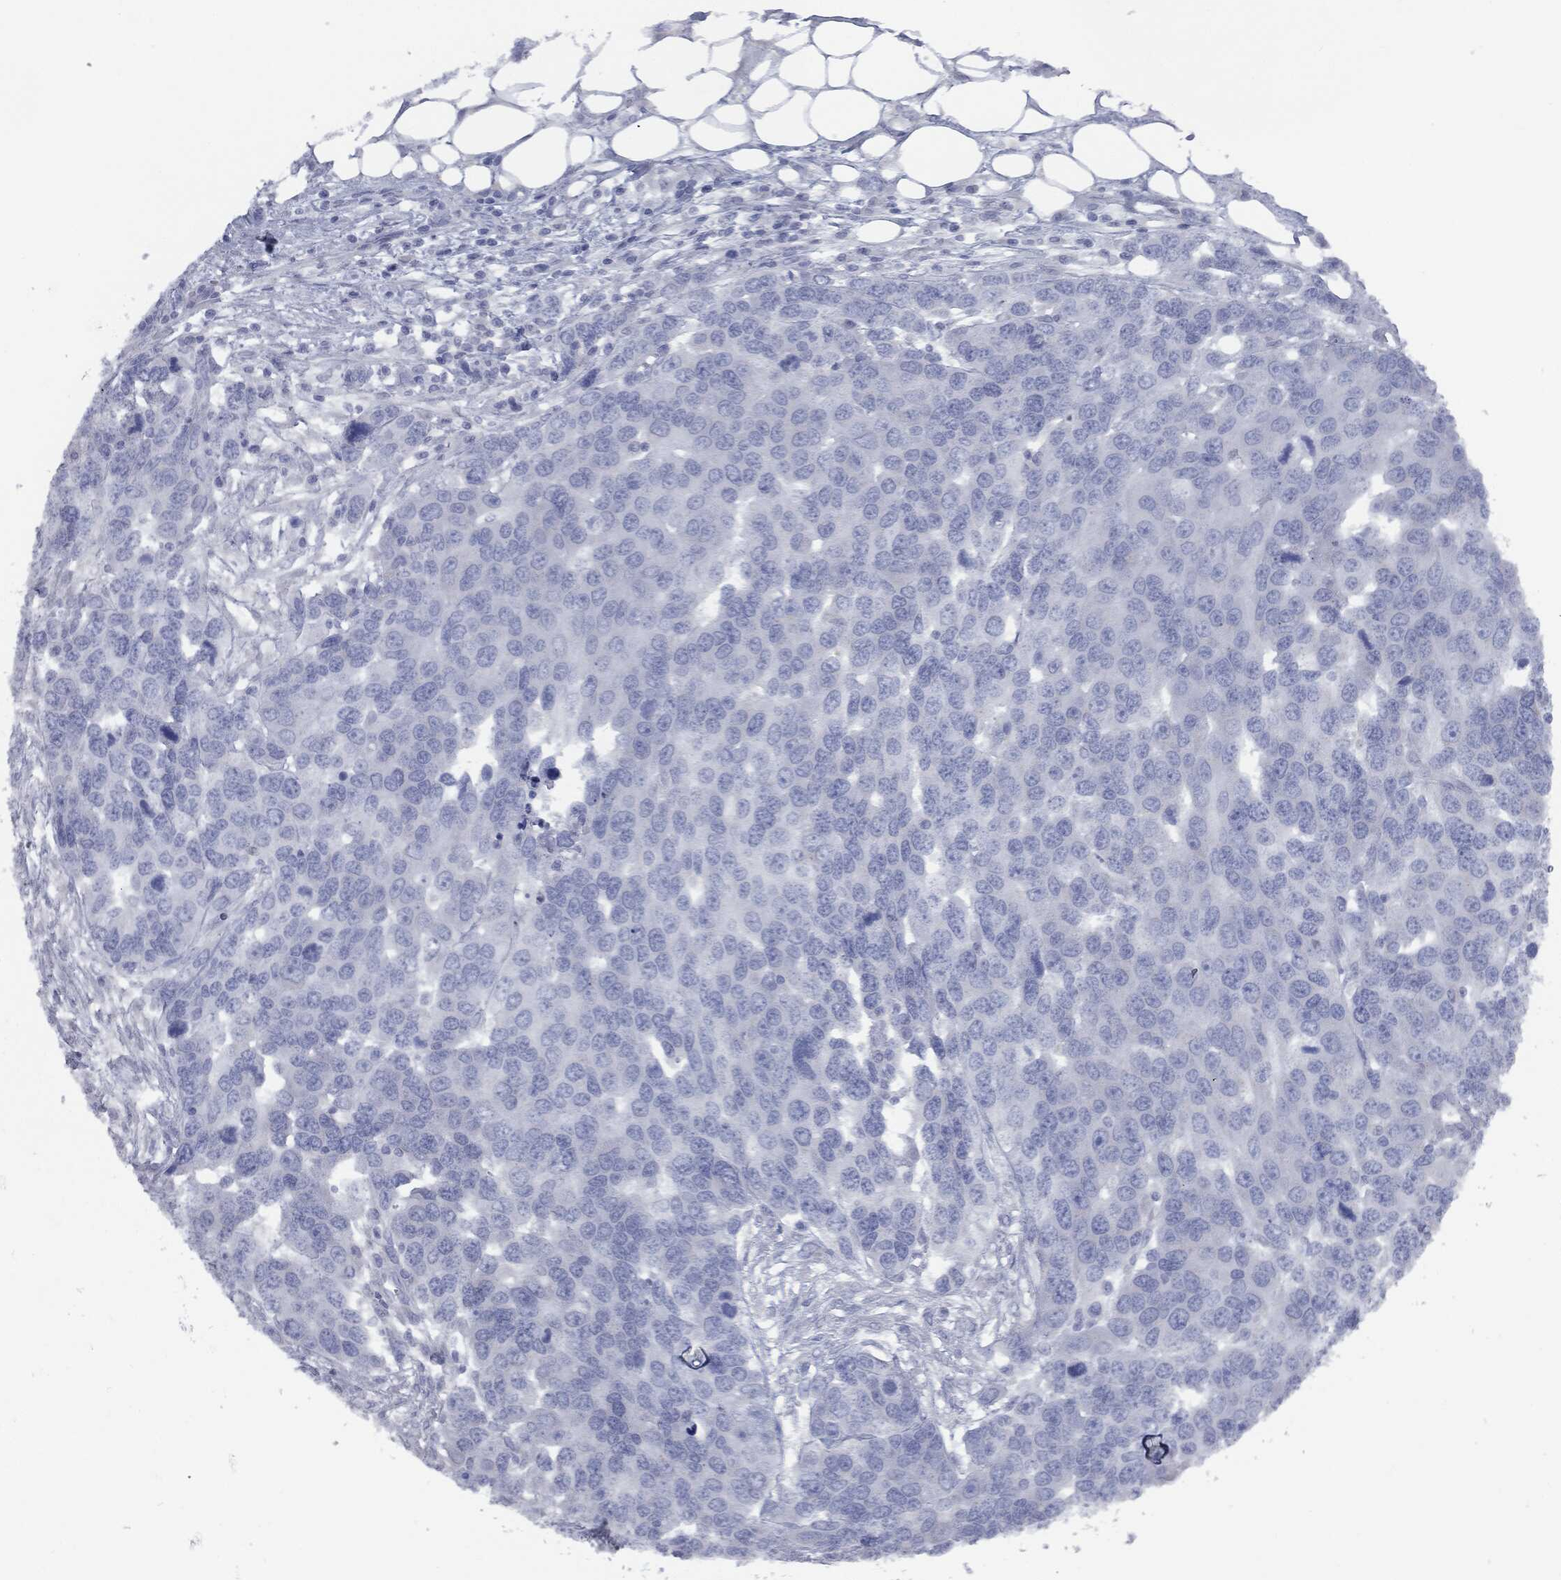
{"staining": {"intensity": "negative", "quantity": "none", "location": "none"}, "tissue": "ovarian cancer", "cell_type": "Tumor cells", "image_type": "cancer", "snomed": [{"axis": "morphology", "description": "Cystadenocarcinoma, serous, NOS"}, {"axis": "topography", "description": "Ovary"}], "caption": "The image displays no staining of tumor cells in serous cystadenocarcinoma (ovarian).", "gene": "CAV3", "patient": {"sex": "female", "age": 76}}